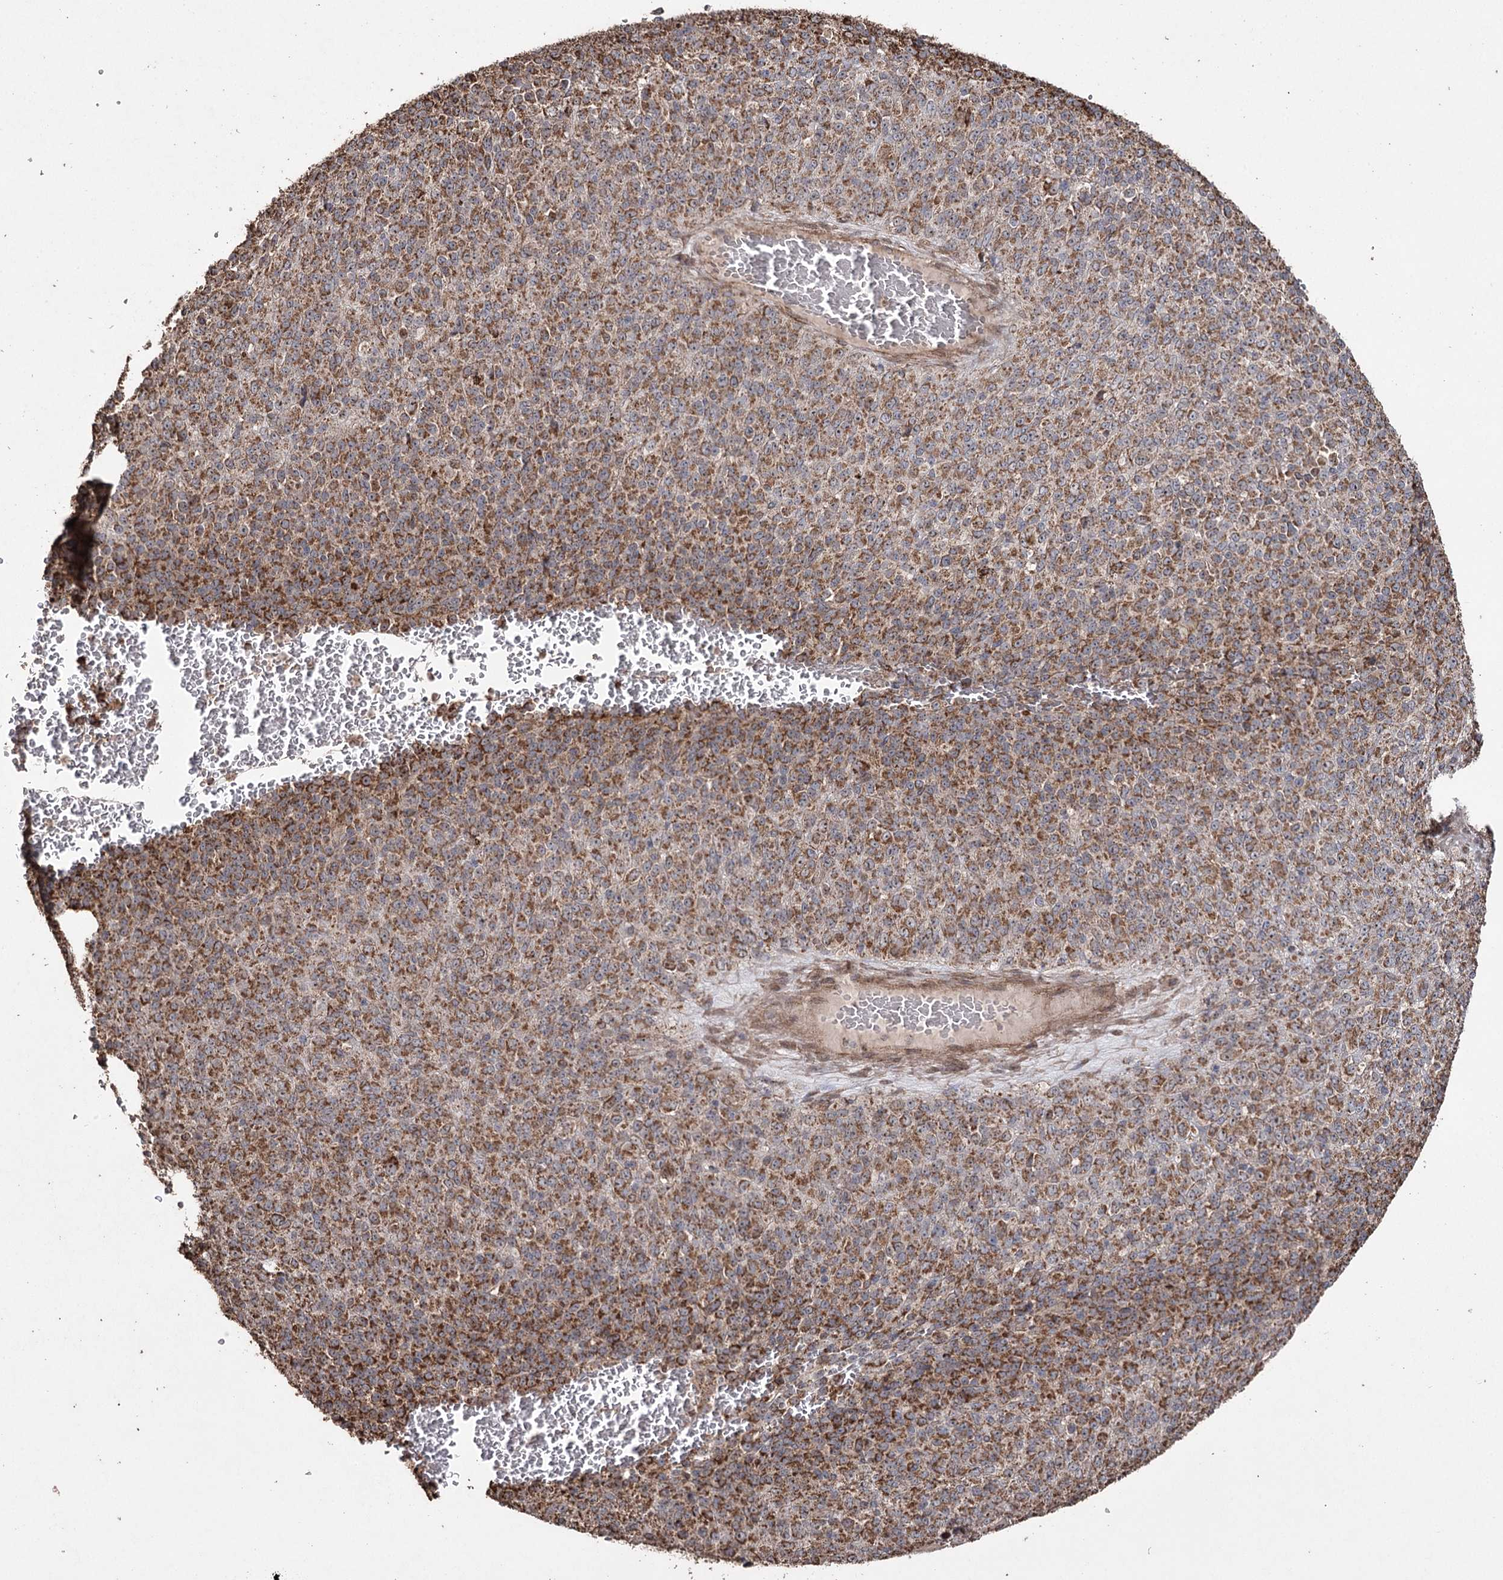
{"staining": {"intensity": "moderate", "quantity": ">75%", "location": "cytoplasmic/membranous"}, "tissue": "melanoma", "cell_type": "Tumor cells", "image_type": "cancer", "snomed": [{"axis": "morphology", "description": "Malignant melanoma, Metastatic site"}, {"axis": "topography", "description": "Brain"}], "caption": "Melanoma stained with immunohistochemistry reveals moderate cytoplasmic/membranous staining in about >75% of tumor cells.", "gene": "SLF2", "patient": {"sex": "female", "age": 56}}